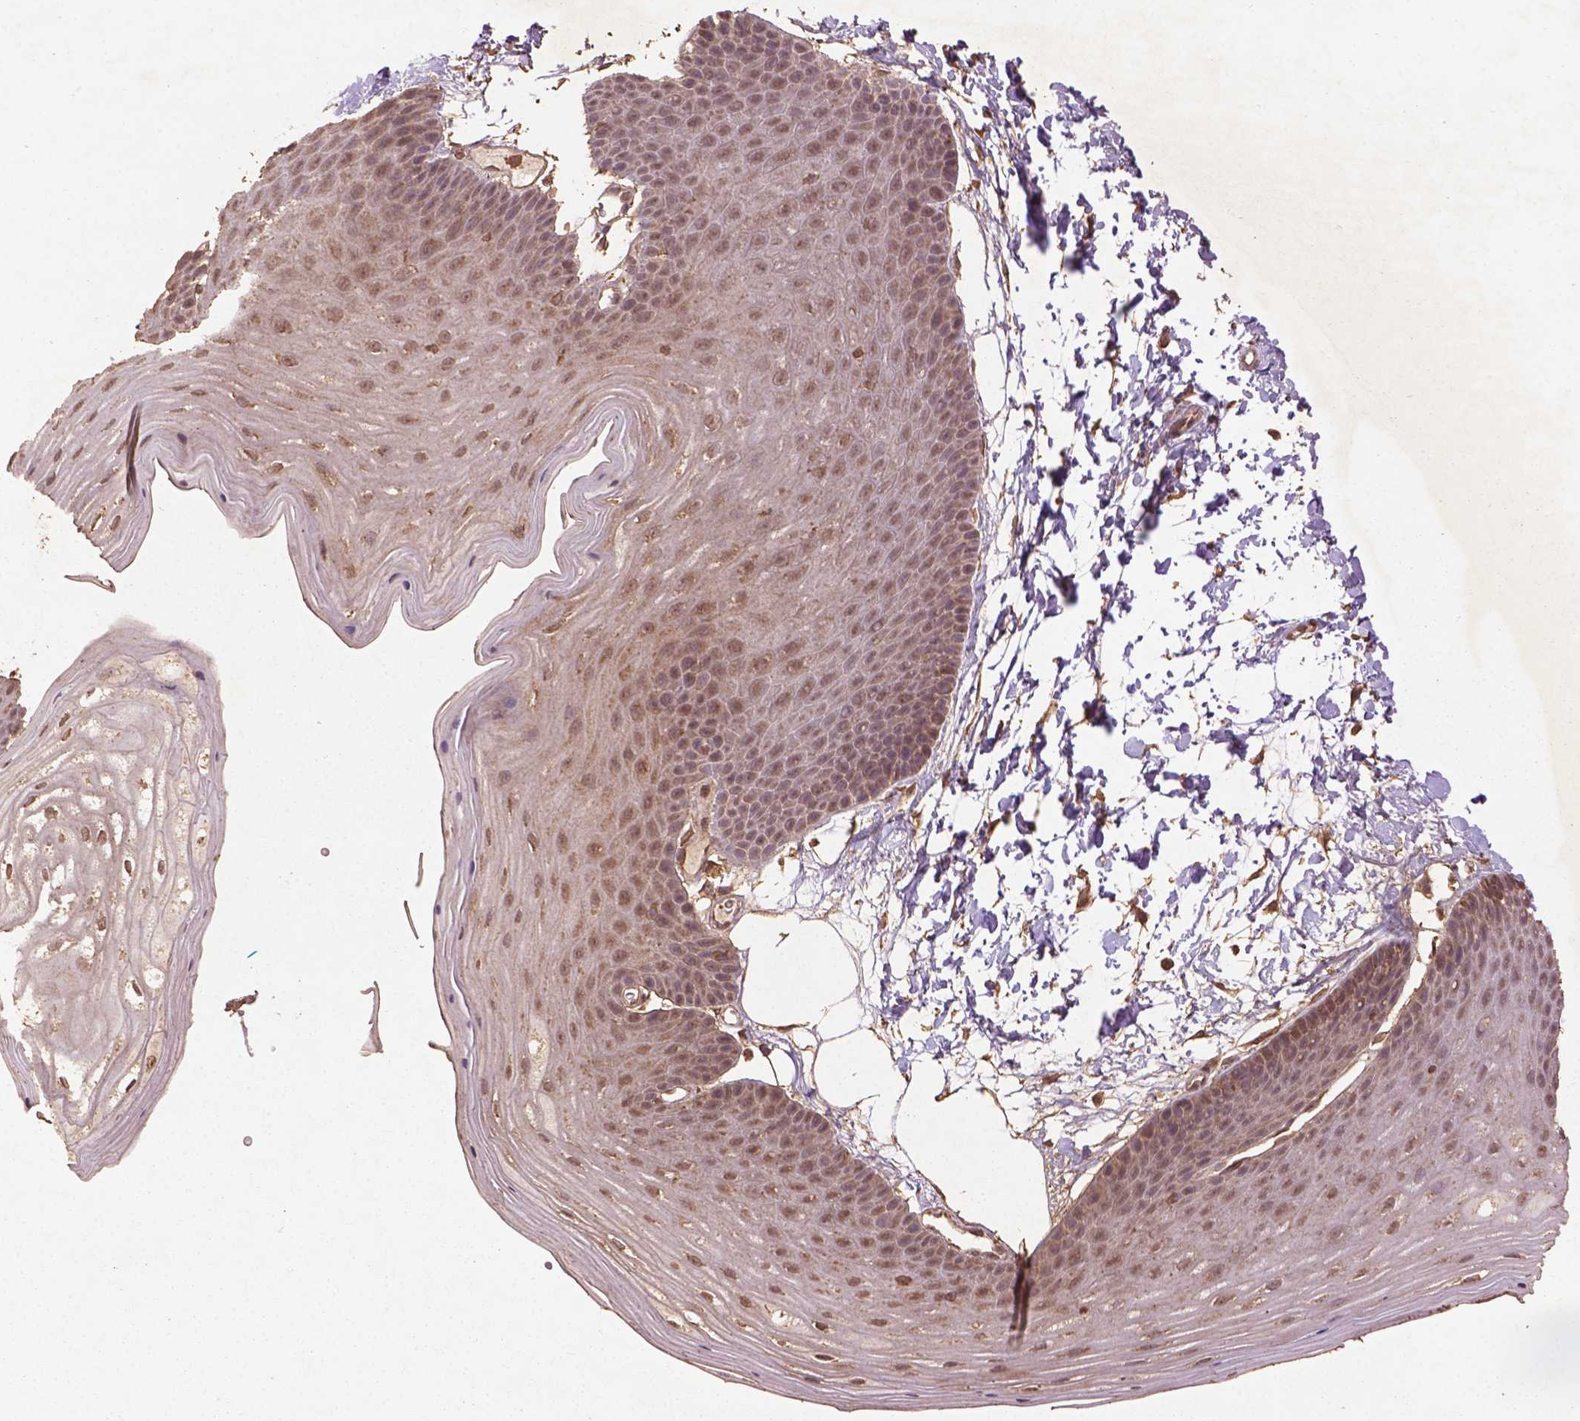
{"staining": {"intensity": "weak", "quantity": "25%-75%", "location": "cytoplasmic/membranous,nuclear"}, "tissue": "skin", "cell_type": "Epidermal cells", "image_type": "normal", "snomed": [{"axis": "morphology", "description": "Normal tissue, NOS"}, {"axis": "topography", "description": "Anal"}], "caption": "A brown stain highlights weak cytoplasmic/membranous,nuclear expression of a protein in epidermal cells of benign skin.", "gene": "BABAM1", "patient": {"sex": "male", "age": 53}}